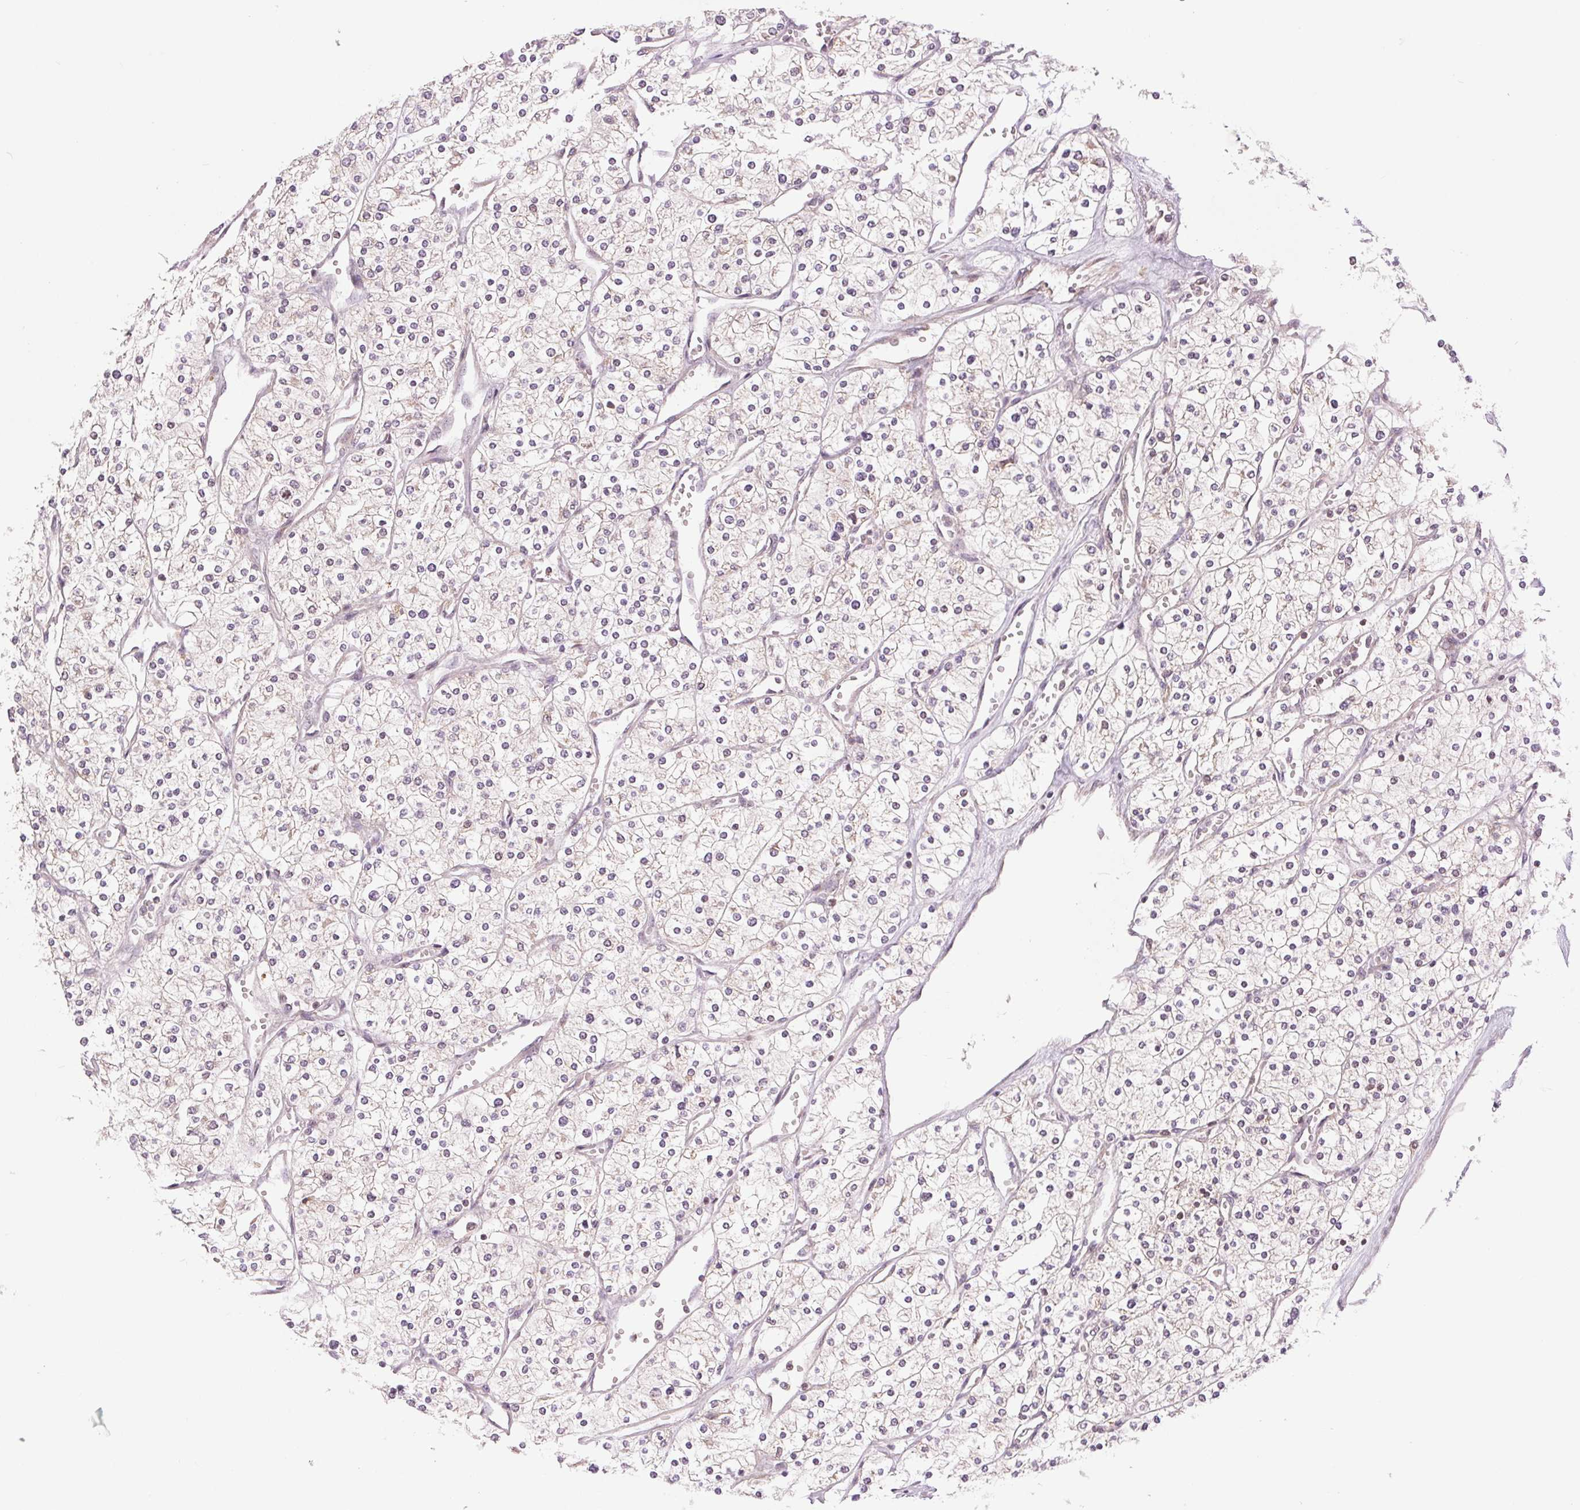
{"staining": {"intensity": "negative", "quantity": "none", "location": "none"}, "tissue": "renal cancer", "cell_type": "Tumor cells", "image_type": "cancer", "snomed": [{"axis": "morphology", "description": "Adenocarcinoma, NOS"}, {"axis": "topography", "description": "Kidney"}], "caption": "IHC photomicrograph of human adenocarcinoma (renal) stained for a protein (brown), which shows no staining in tumor cells.", "gene": "BTF3L4", "patient": {"sex": "male", "age": 80}}